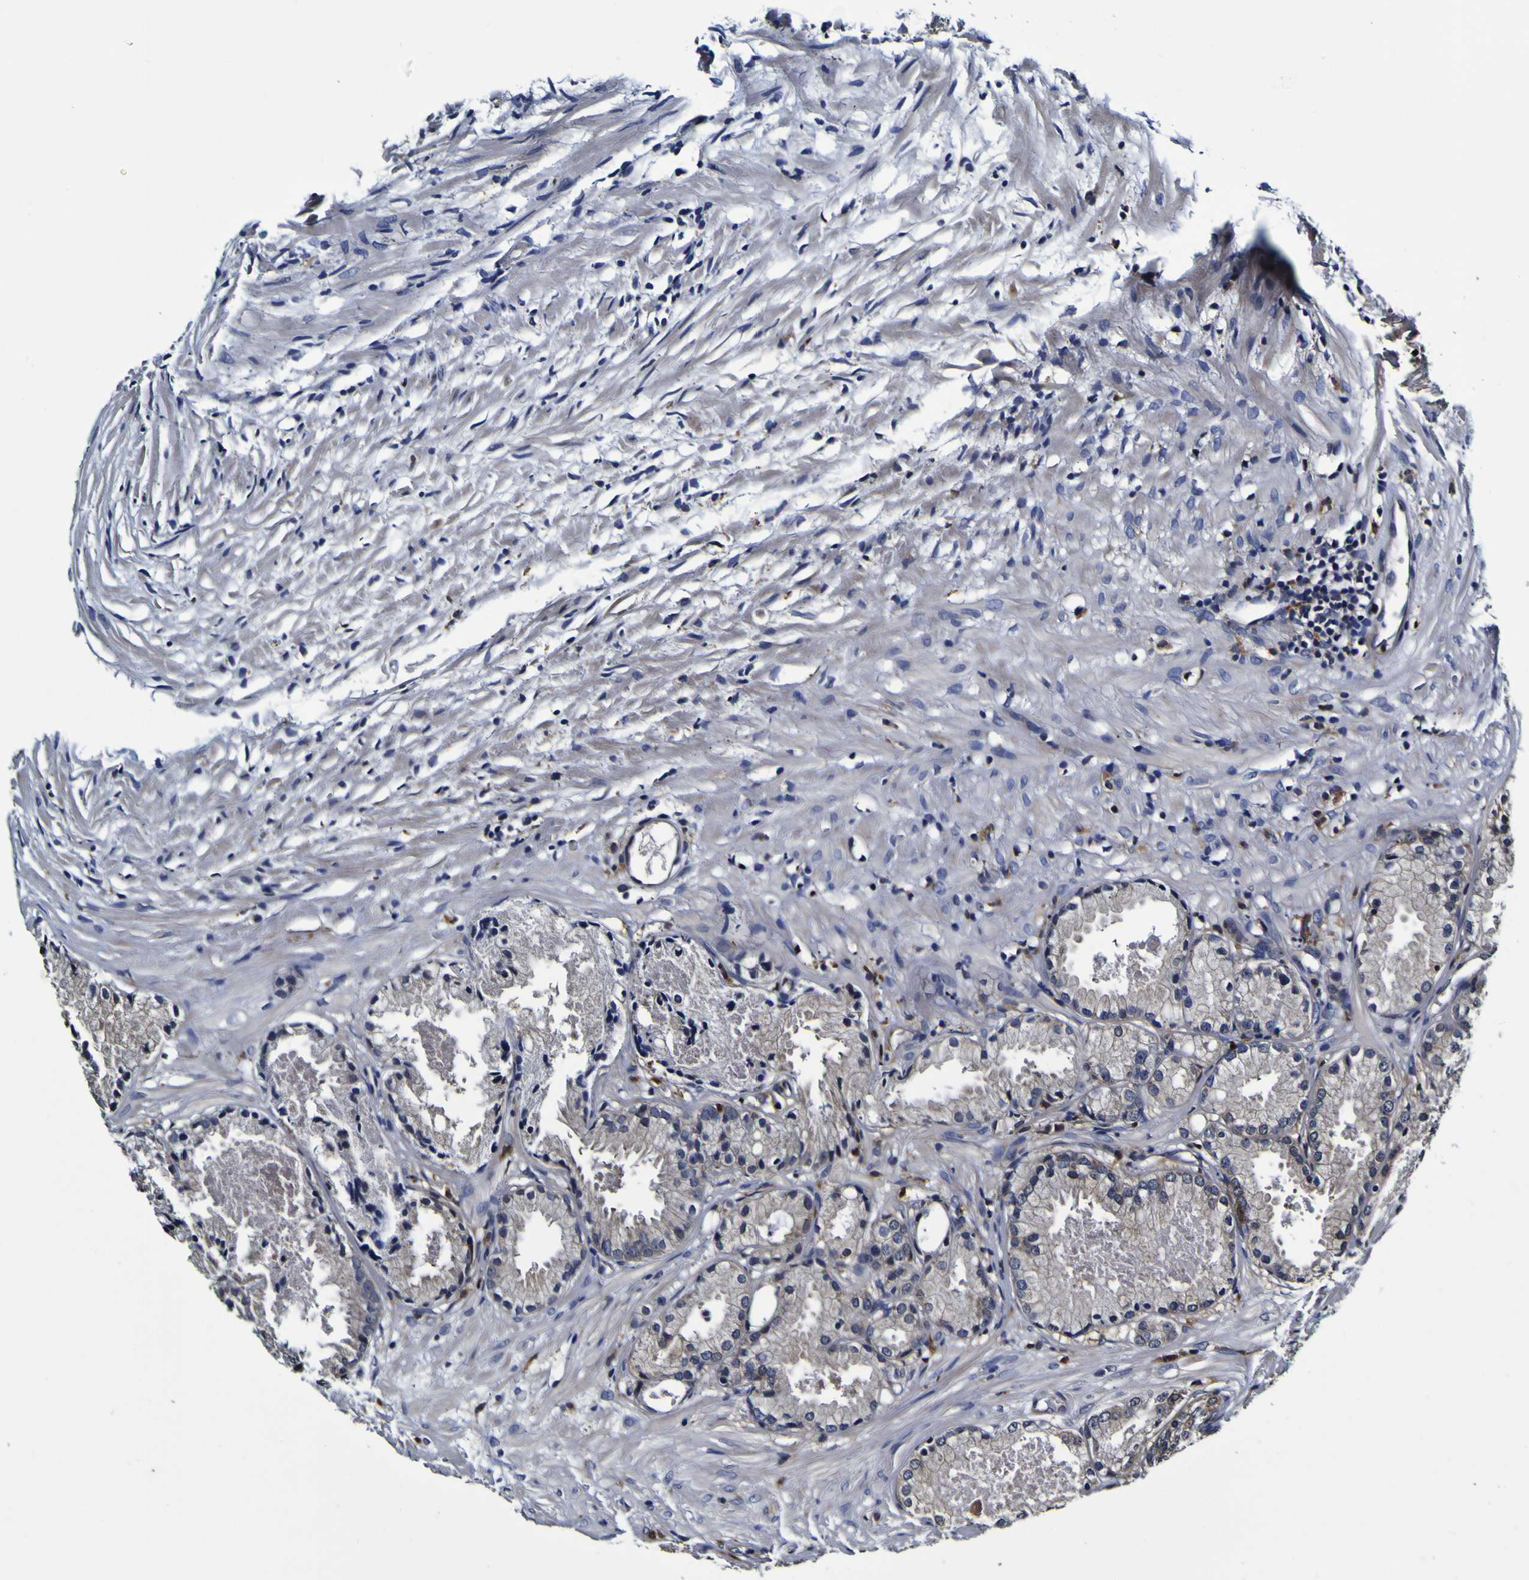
{"staining": {"intensity": "moderate", "quantity": "<25%", "location": "cytoplasmic/membranous"}, "tissue": "prostate cancer", "cell_type": "Tumor cells", "image_type": "cancer", "snomed": [{"axis": "morphology", "description": "Adenocarcinoma, Low grade"}, {"axis": "topography", "description": "Prostate"}], "caption": "Human prostate cancer (low-grade adenocarcinoma) stained with a protein marker reveals moderate staining in tumor cells.", "gene": "GPX1", "patient": {"sex": "male", "age": 72}}